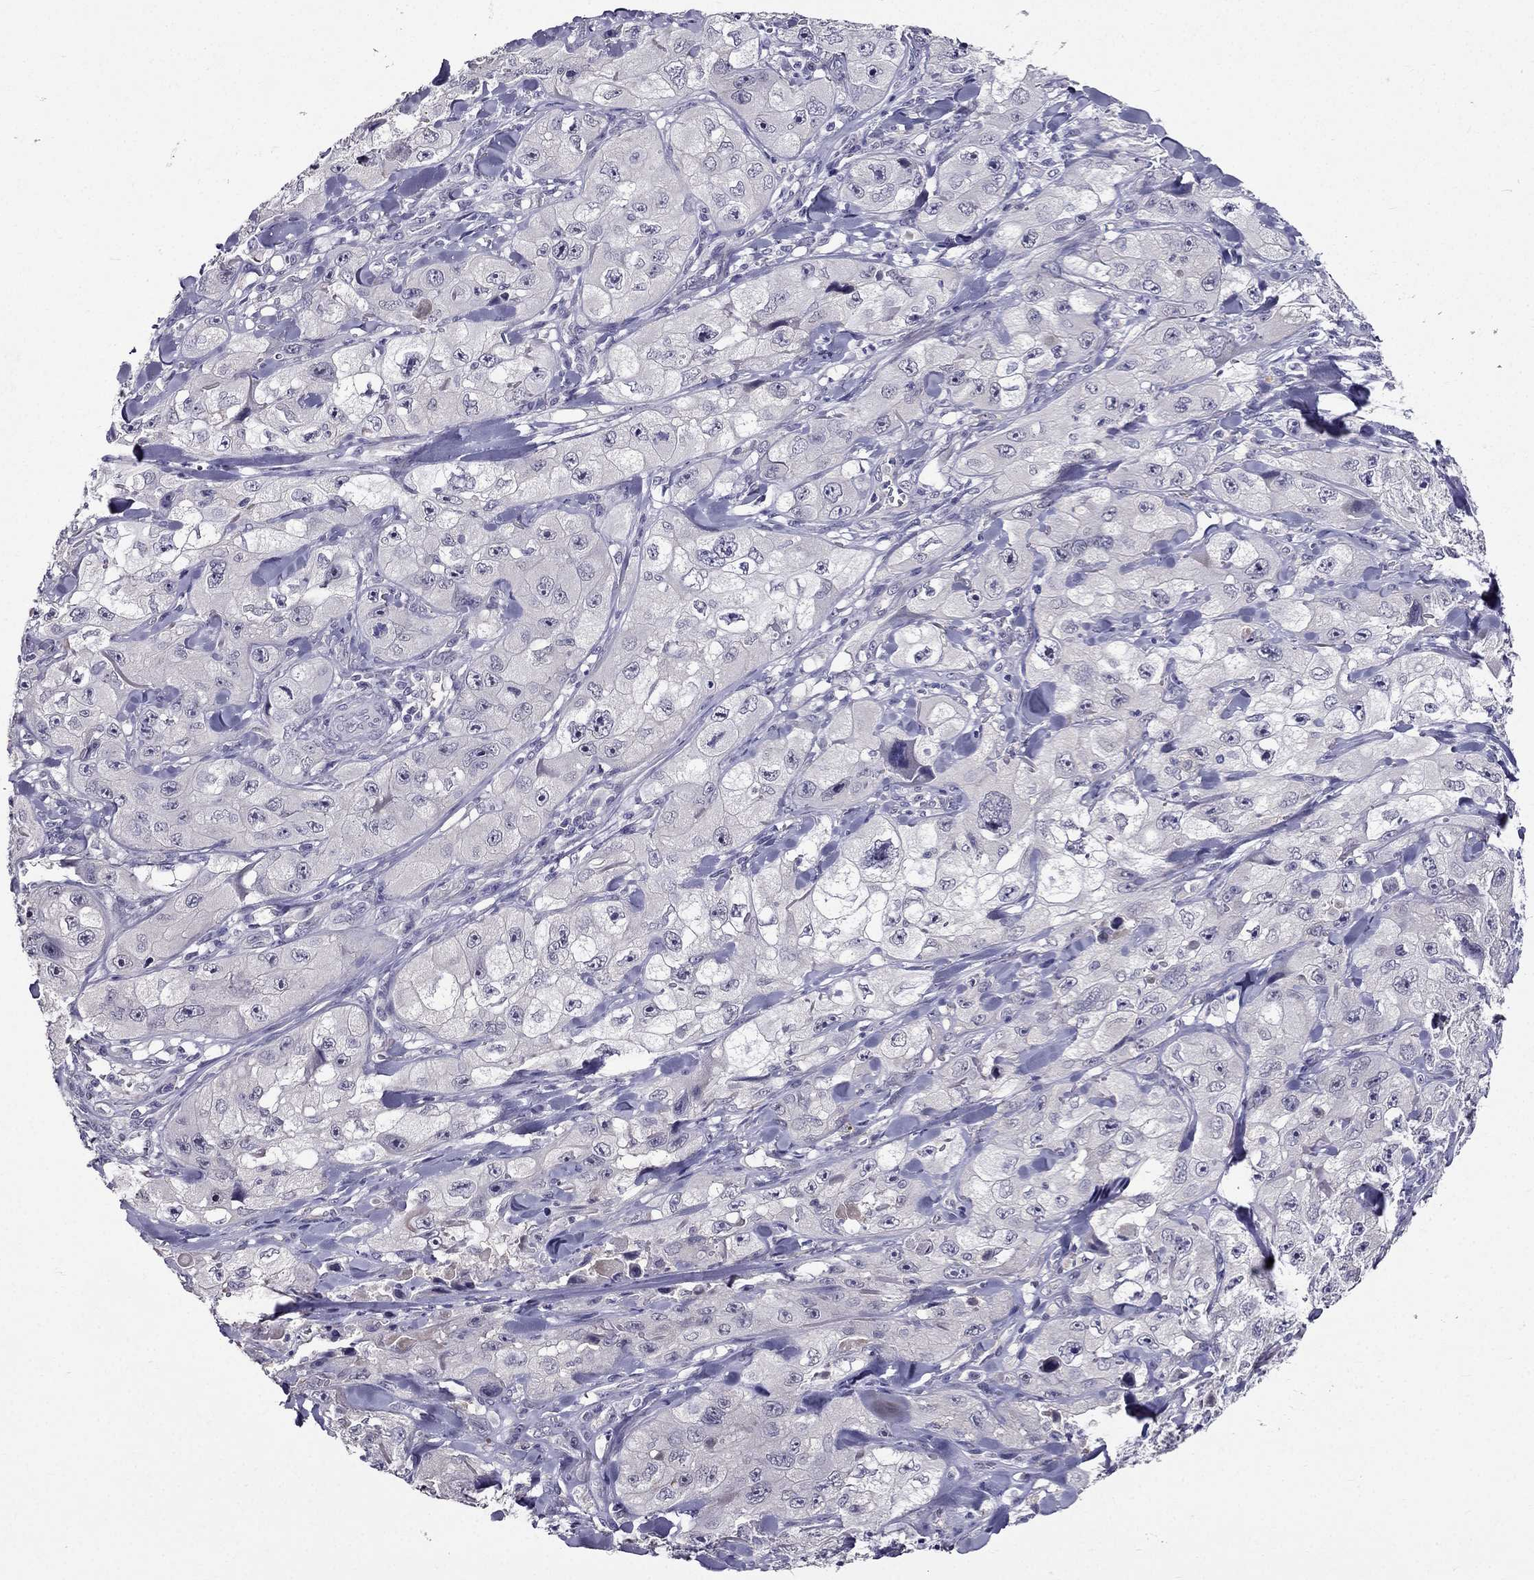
{"staining": {"intensity": "negative", "quantity": "none", "location": "none"}, "tissue": "skin cancer", "cell_type": "Tumor cells", "image_type": "cancer", "snomed": [{"axis": "morphology", "description": "Squamous cell carcinoma, NOS"}, {"axis": "topography", "description": "Skin"}, {"axis": "topography", "description": "Subcutis"}], "caption": "The histopathology image exhibits no staining of tumor cells in squamous cell carcinoma (skin).", "gene": "DUSP15", "patient": {"sex": "male", "age": 73}}